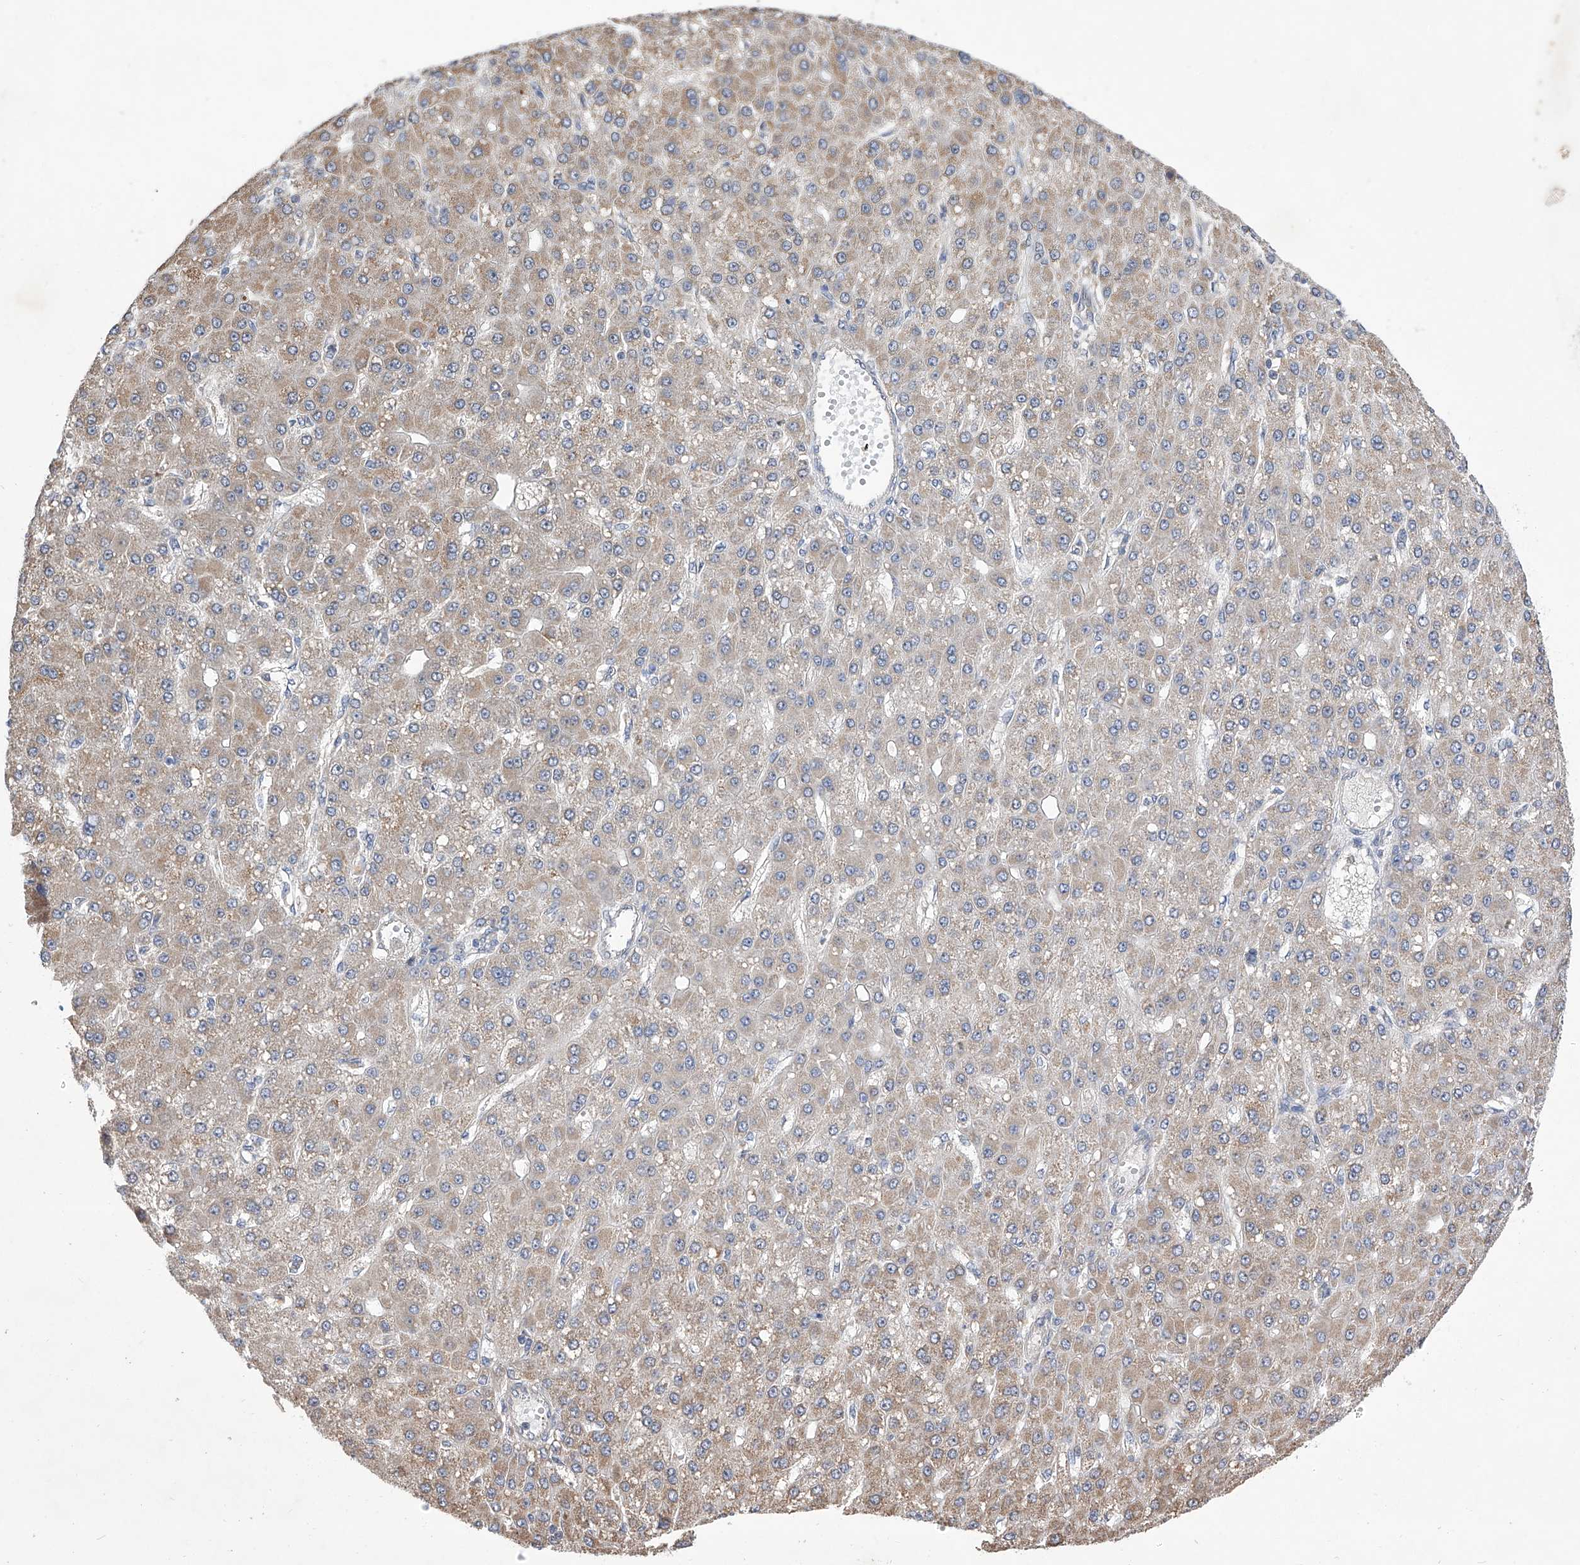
{"staining": {"intensity": "weak", "quantity": "25%-75%", "location": "cytoplasmic/membranous"}, "tissue": "liver cancer", "cell_type": "Tumor cells", "image_type": "cancer", "snomed": [{"axis": "morphology", "description": "Carcinoma, Hepatocellular, NOS"}, {"axis": "topography", "description": "Liver"}], "caption": "High-magnification brightfield microscopy of liver cancer stained with DAB (3,3'-diaminobenzidine) (brown) and counterstained with hematoxylin (blue). tumor cells exhibit weak cytoplasmic/membranous staining is identified in approximately25%-75% of cells.", "gene": "USP45", "patient": {"sex": "male", "age": 67}}